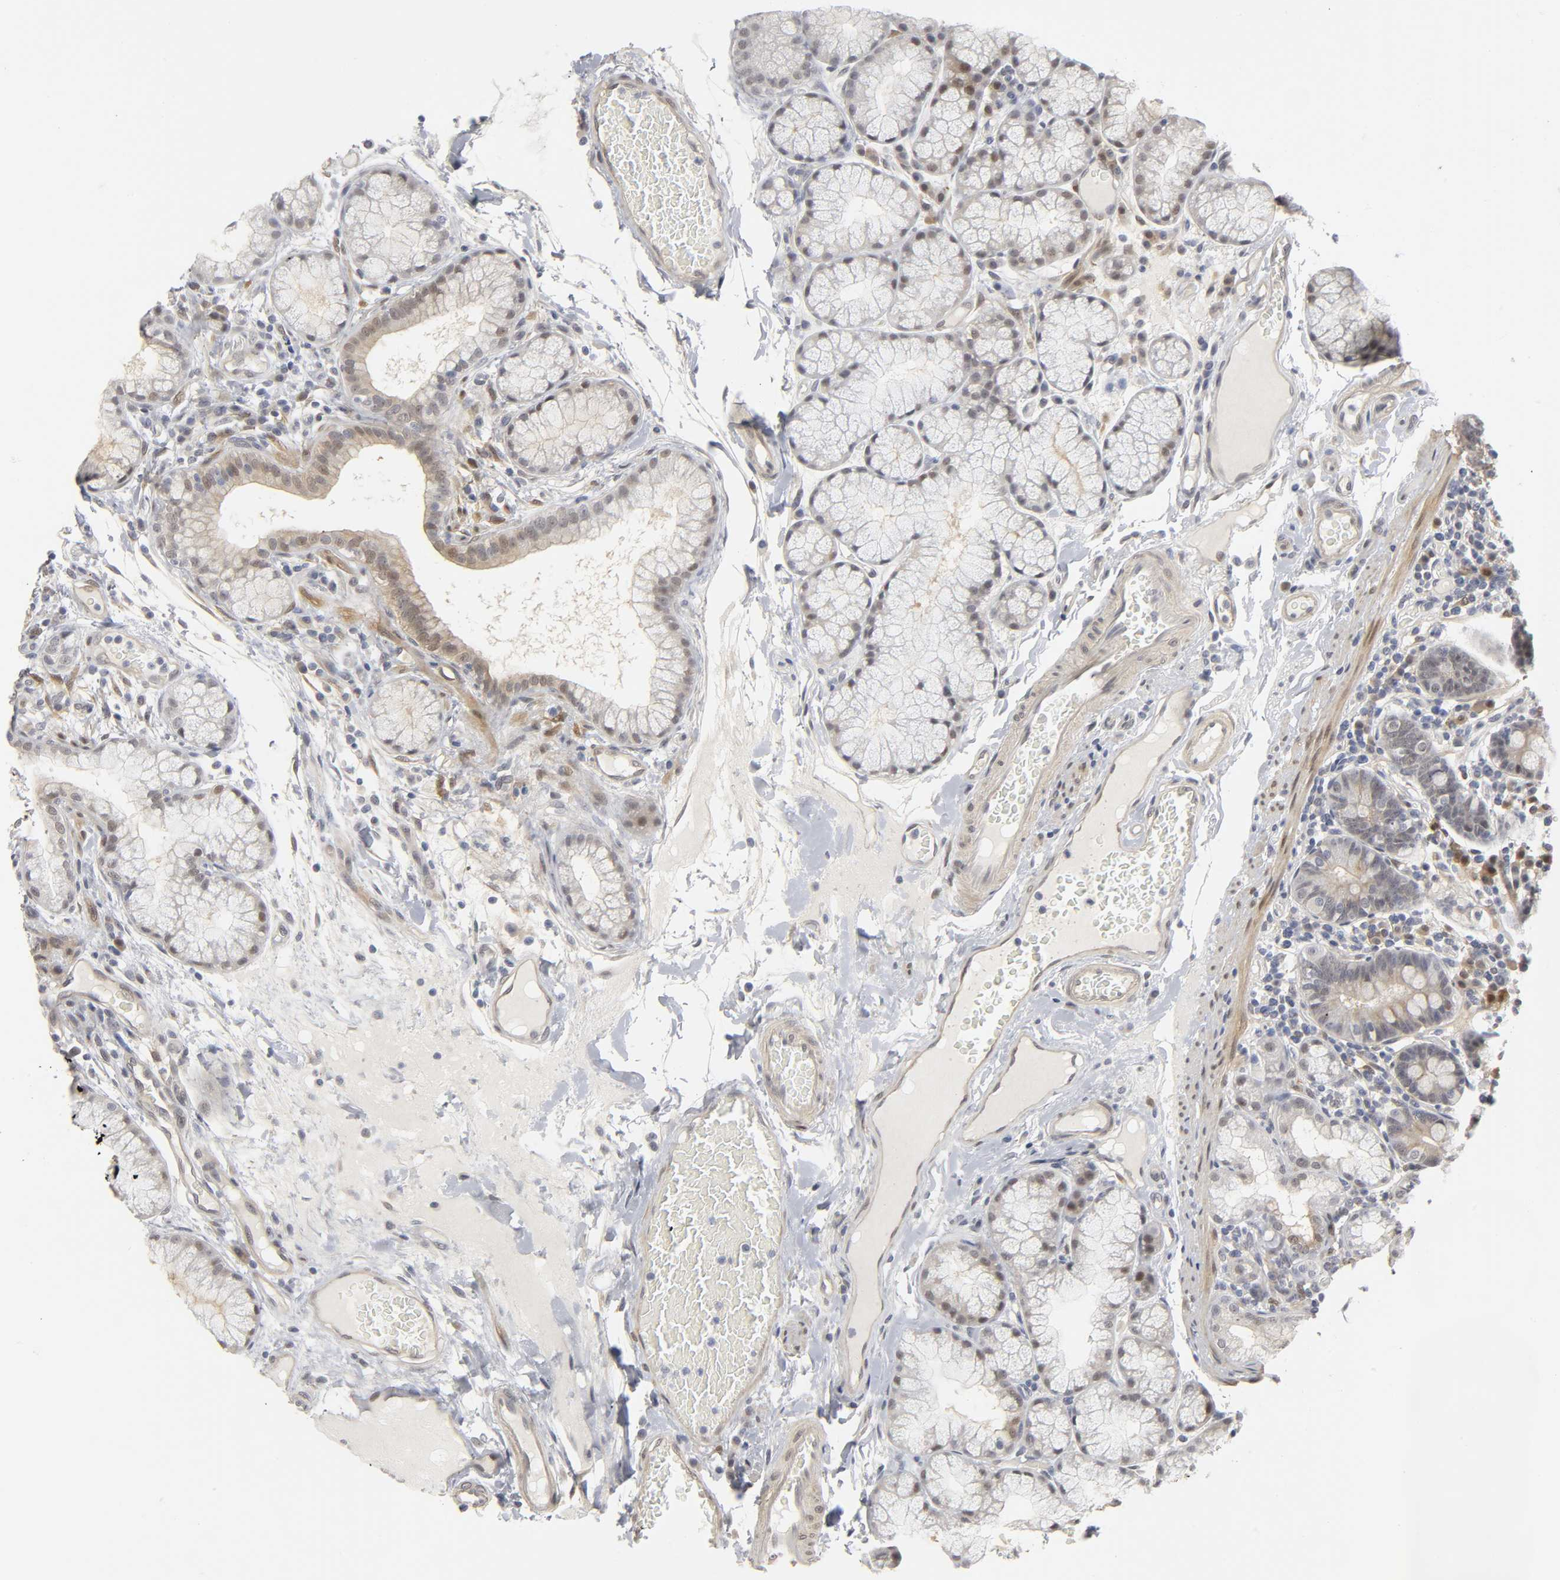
{"staining": {"intensity": "weak", "quantity": "<25%", "location": "cytoplasmic/membranous,nuclear"}, "tissue": "duodenum", "cell_type": "Glandular cells", "image_type": "normal", "snomed": [{"axis": "morphology", "description": "Normal tissue, NOS"}, {"axis": "topography", "description": "Duodenum"}], "caption": "There is no significant positivity in glandular cells of duodenum. (Stains: DAB (3,3'-diaminobenzidine) IHC with hematoxylin counter stain, Microscopy: brightfield microscopy at high magnification).", "gene": "PDLIM3", "patient": {"sex": "male", "age": 50}}